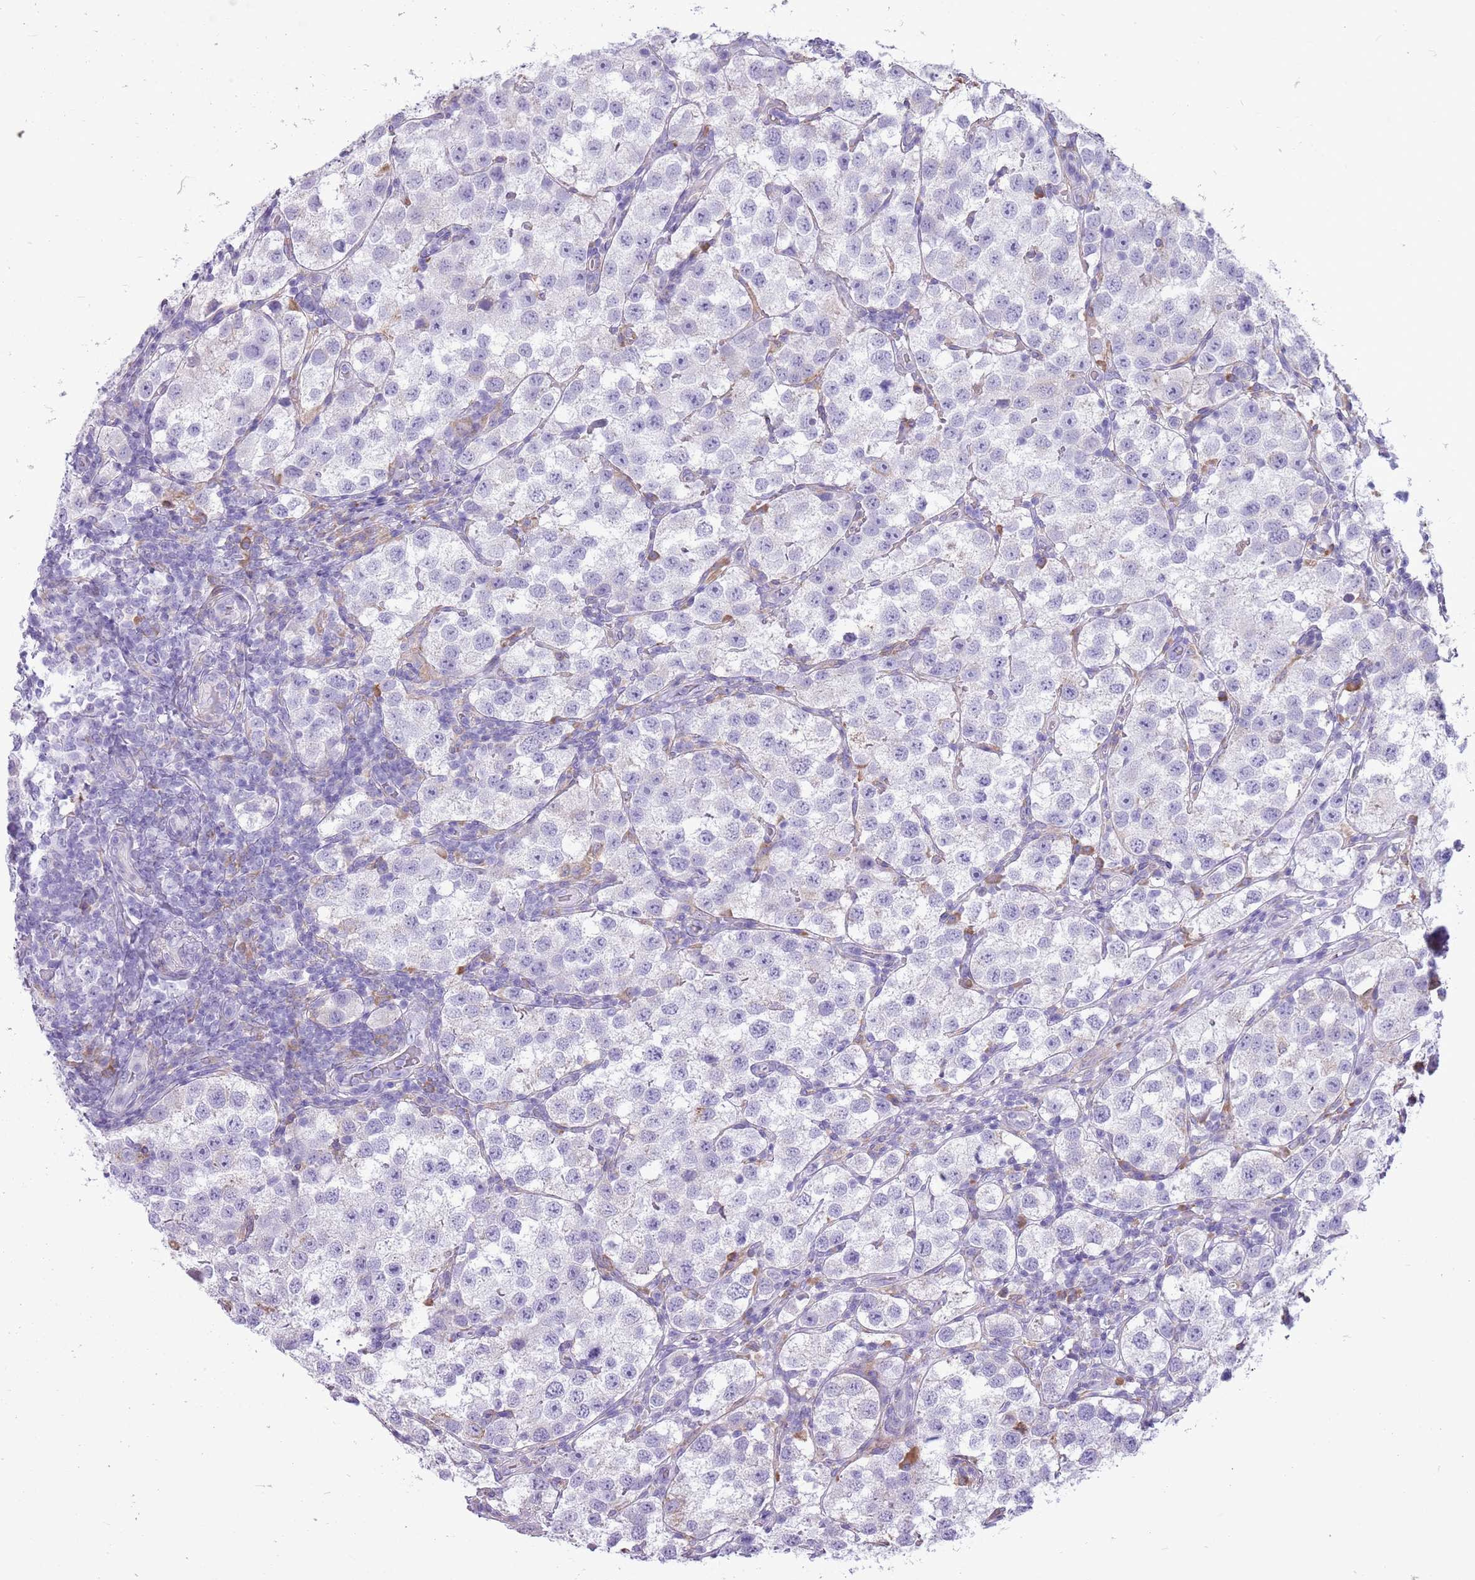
{"staining": {"intensity": "negative", "quantity": "none", "location": "none"}, "tissue": "testis cancer", "cell_type": "Tumor cells", "image_type": "cancer", "snomed": [{"axis": "morphology", "description": "Seminoma, NOS"}, {"axis": "topography", "description": "Testis"}], "caption": "The image reveals no significant expression in tumor cells of testis cancer (seminoma).", "gene": "KCTD19", "patient": {"sex": "male", "age": 37}}